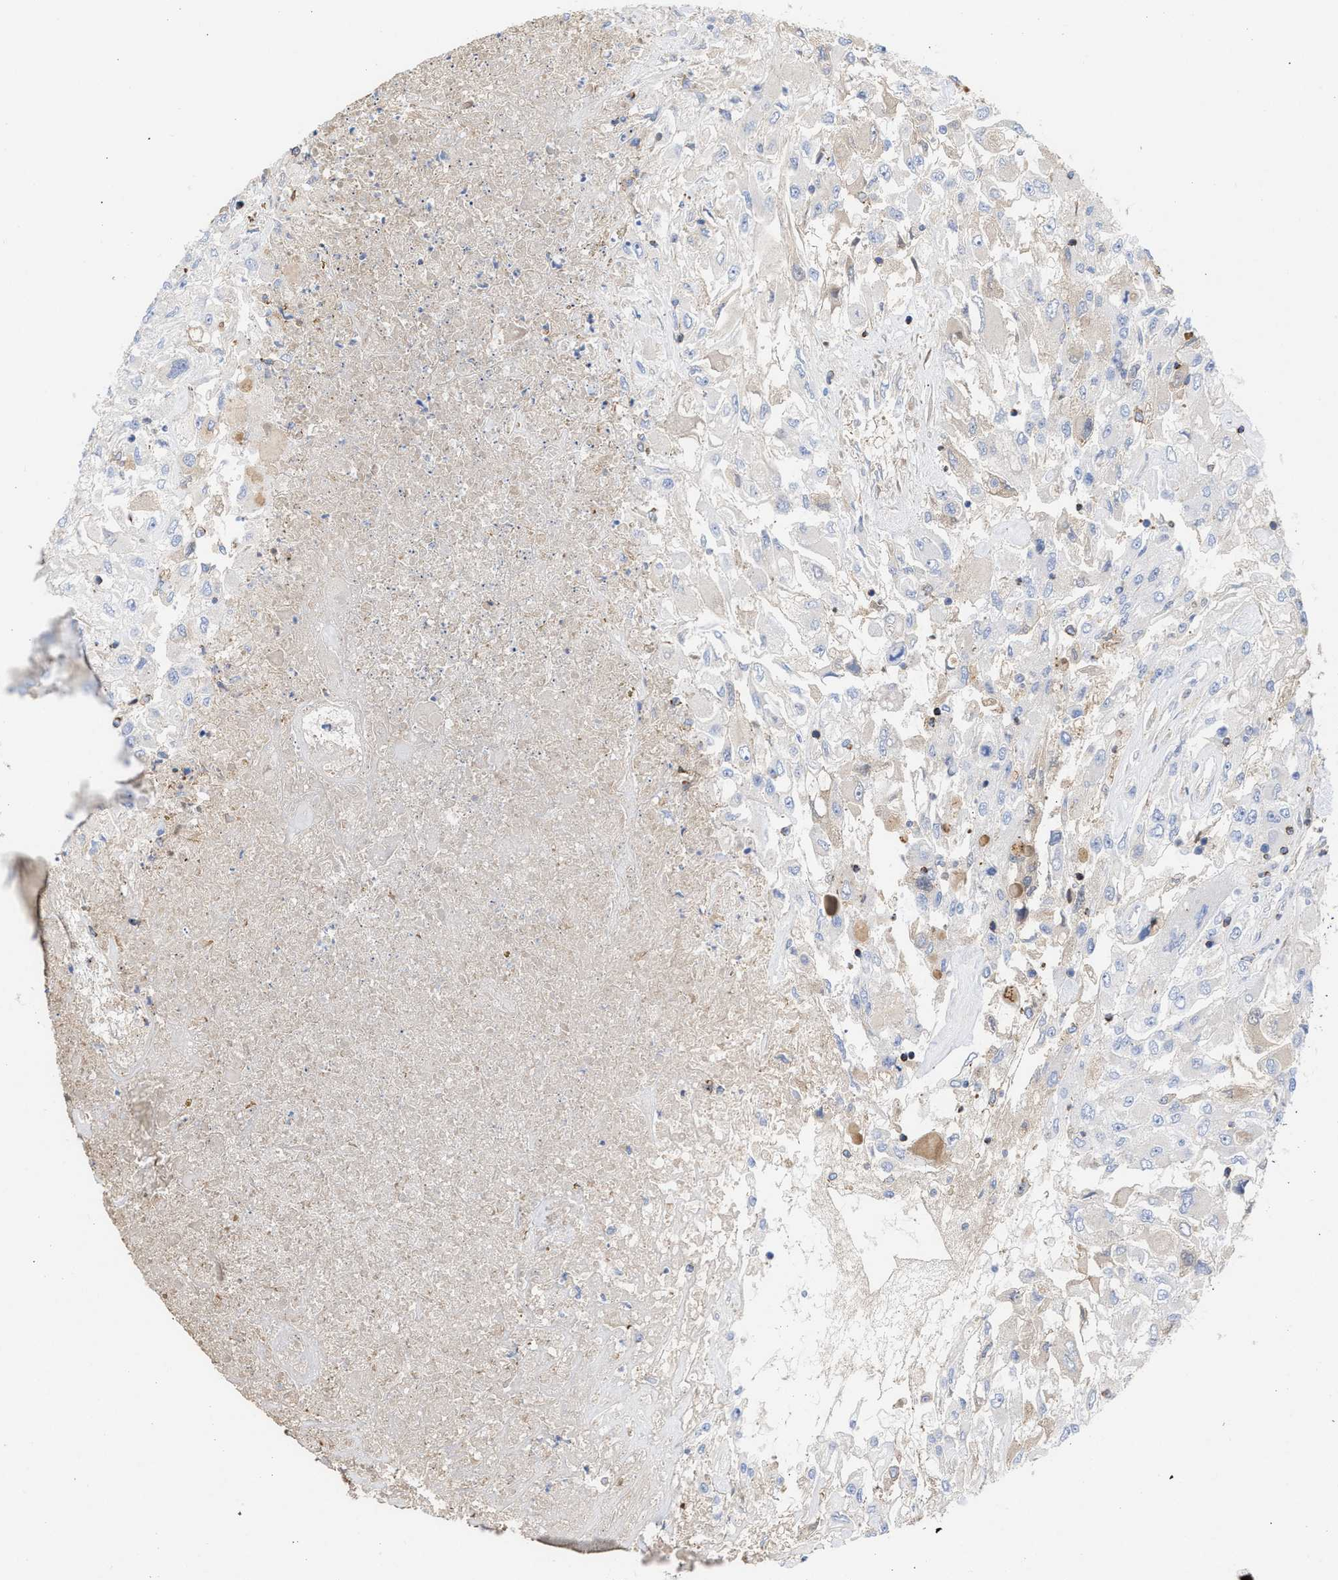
{"staining": {"intensity": "negative", "quantity": "none", "location": "none"}, "tissue": "renal cancer", "cell_type": "Tumor cells", "image_type": "cancer", "snomed": [{"axis": "morphology", "description": "Adenocarcinoma, NOS"}, {"axis": "topography", "description": "Kidney"}], "caption": "Tumor cells show no significant protein expression in adenocarcinoma (renal).", "gene": "HS3ST5", "patient": {"sex": "female", "age": 52}}